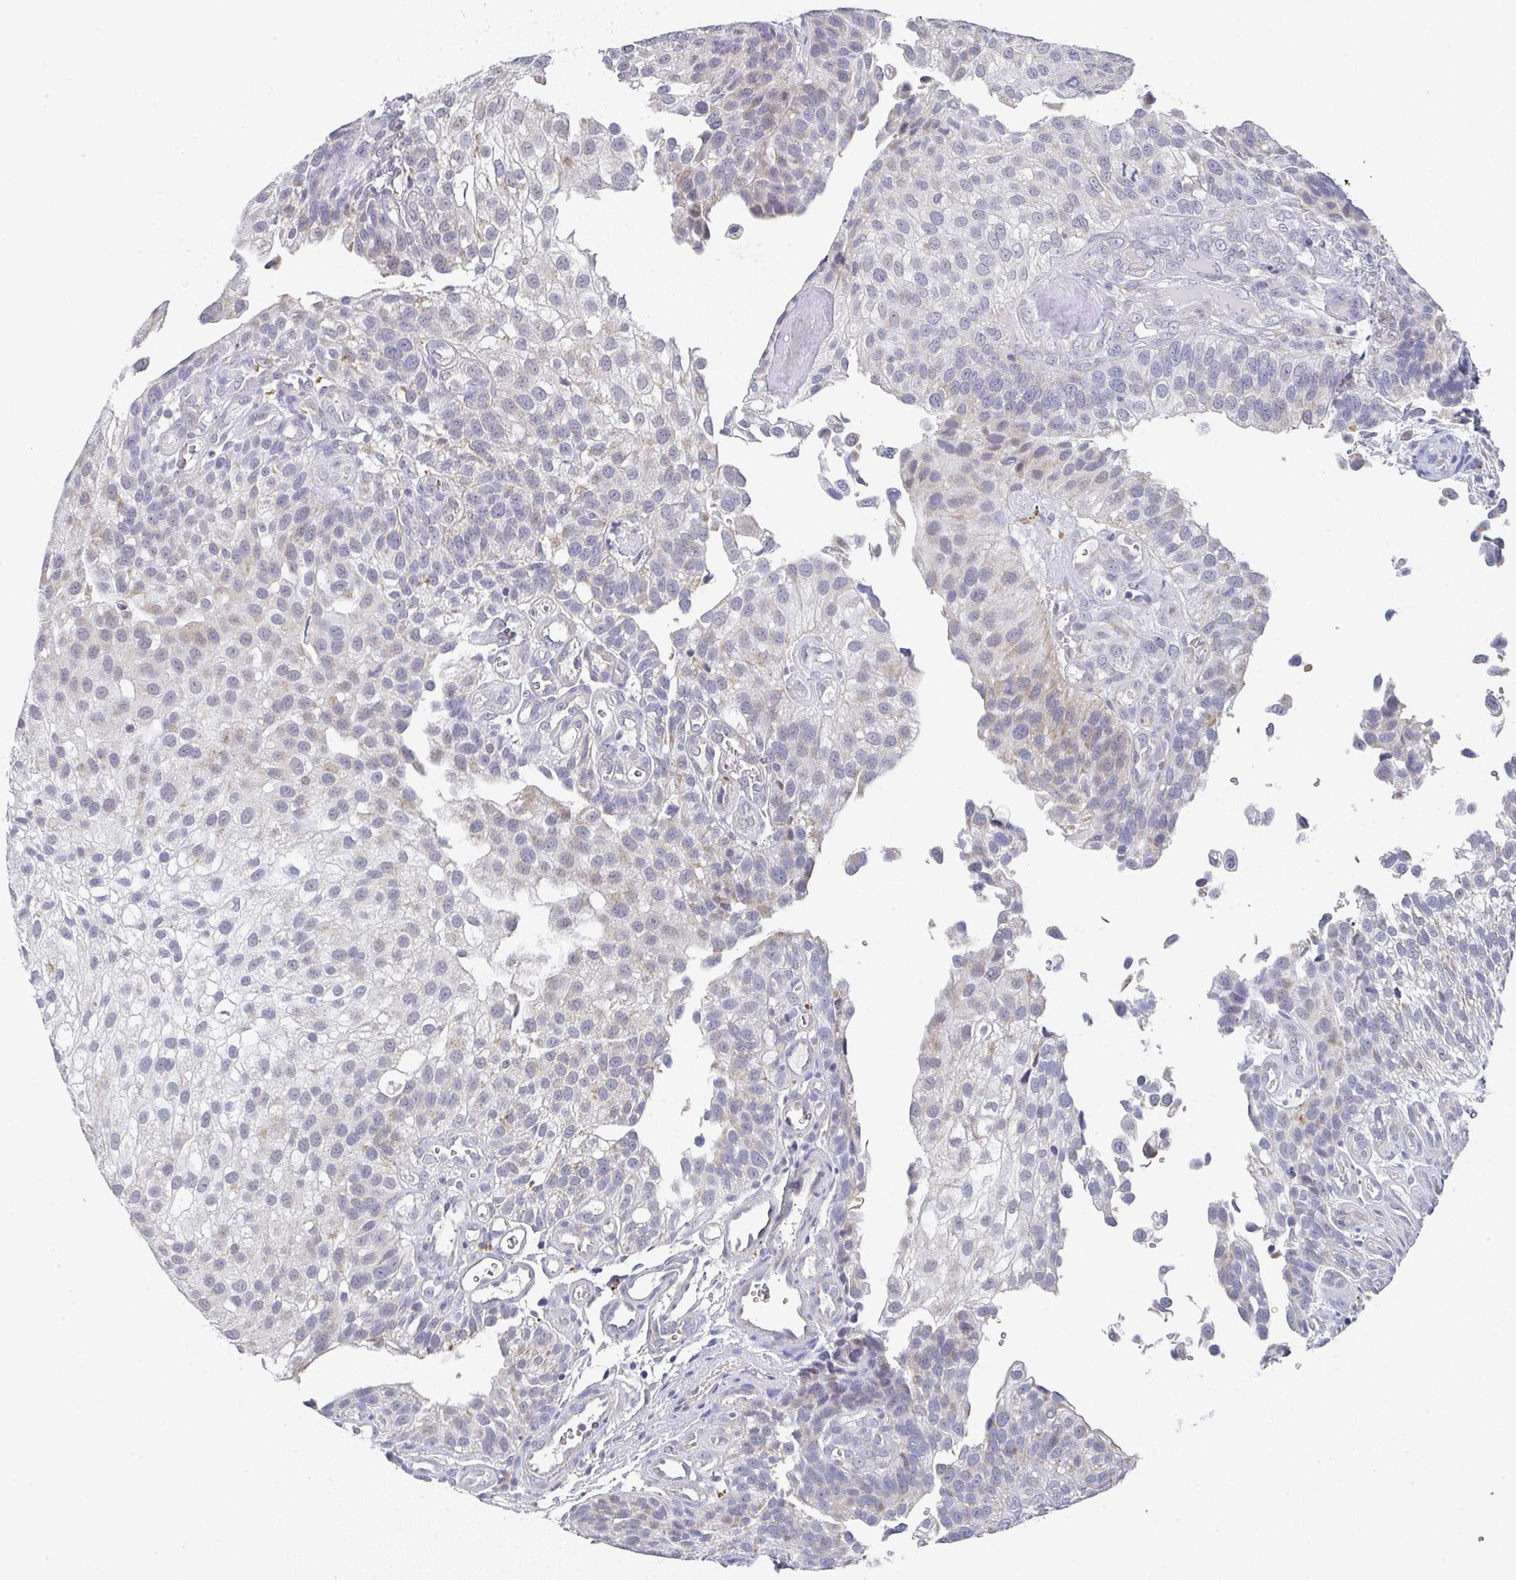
{"staining": {"intensity": "weak", "quantity": "<25%", "location": "cytoplasmic/membranous"}, "tissue": "urothelial cancer", "cell_type": "Tumor cells", "image_type": "cancer", "snomed": [{"axis": "morphology", "description": "Urothelial carcinoma, NOS"}, {"axis": "topography", "description": "Urinary bladder"}], "caption": "Transitional cell carcinoma was stained to show a protein in brown. There is no significant expression in tumor cells. The staining was performed using DAB to visualize the protein expression in brown, while the nuclei were stained in blue with hematoxylin (Magnification: 20x).", "gene": "NCF1", "patient": {"sex": "male", "age": 87}}